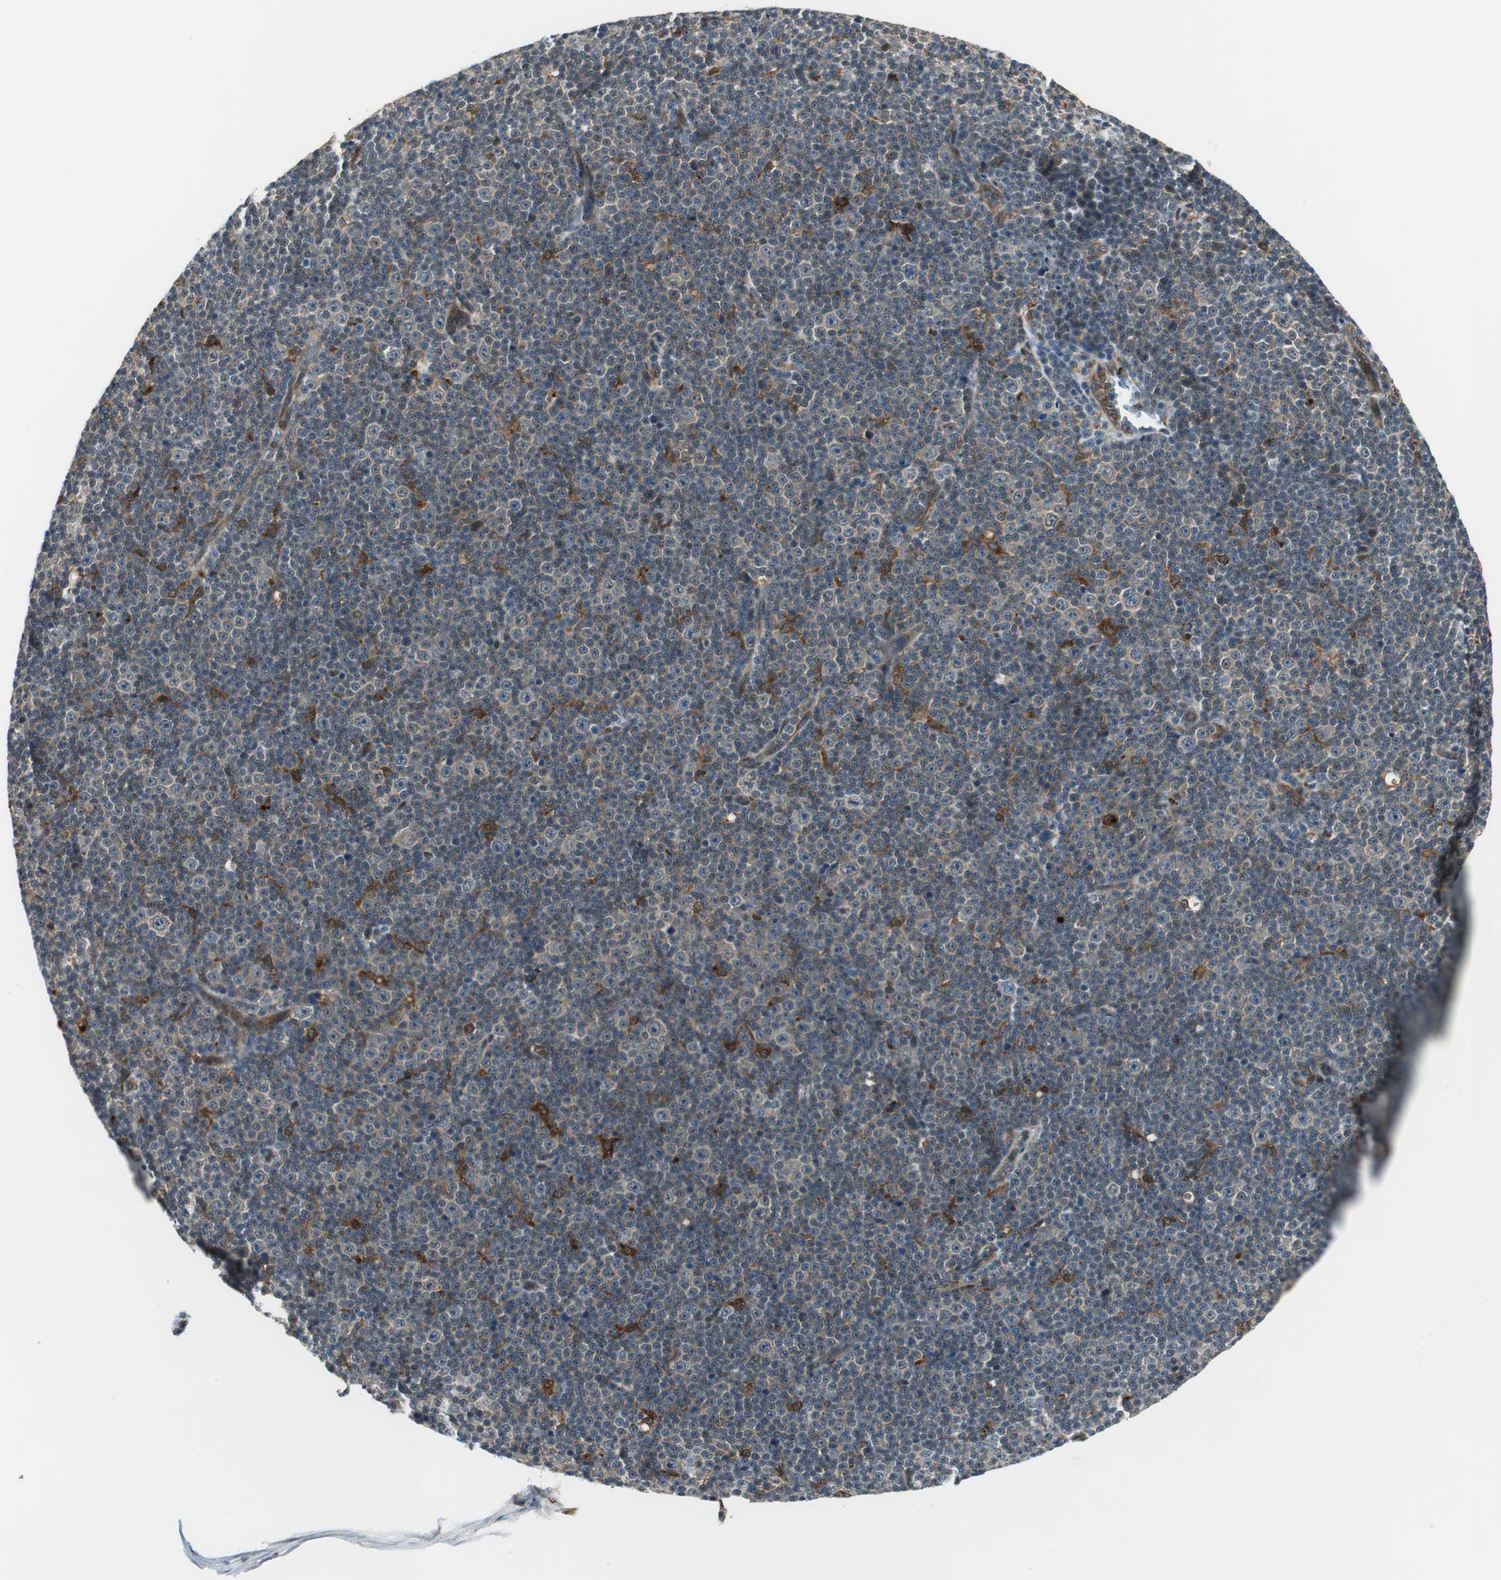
{"staining": {"intensity": "weak", "quantity": "25%-75%", "location": "cytoplasmic/membranous"}, "tissue": "lymphoma", "cell_type": "Tumor cells", "image_type": "cancer", "snomed": [{"axis": "morphology", "description": "Malignant lymphoma, non-Hodgkin's type, Low grade"}, {"axis": "topography", "description": "Lymph node"}], "caption": "Protein expression analysis of malignant lymphoma, non-Hodgkin's type (low-grade) displays weak cytoplasmic/membranous expression in about 25%-75% of tumor cells.", "gene": "NCK1", "patient": {"sex": "female", "age": 67}}